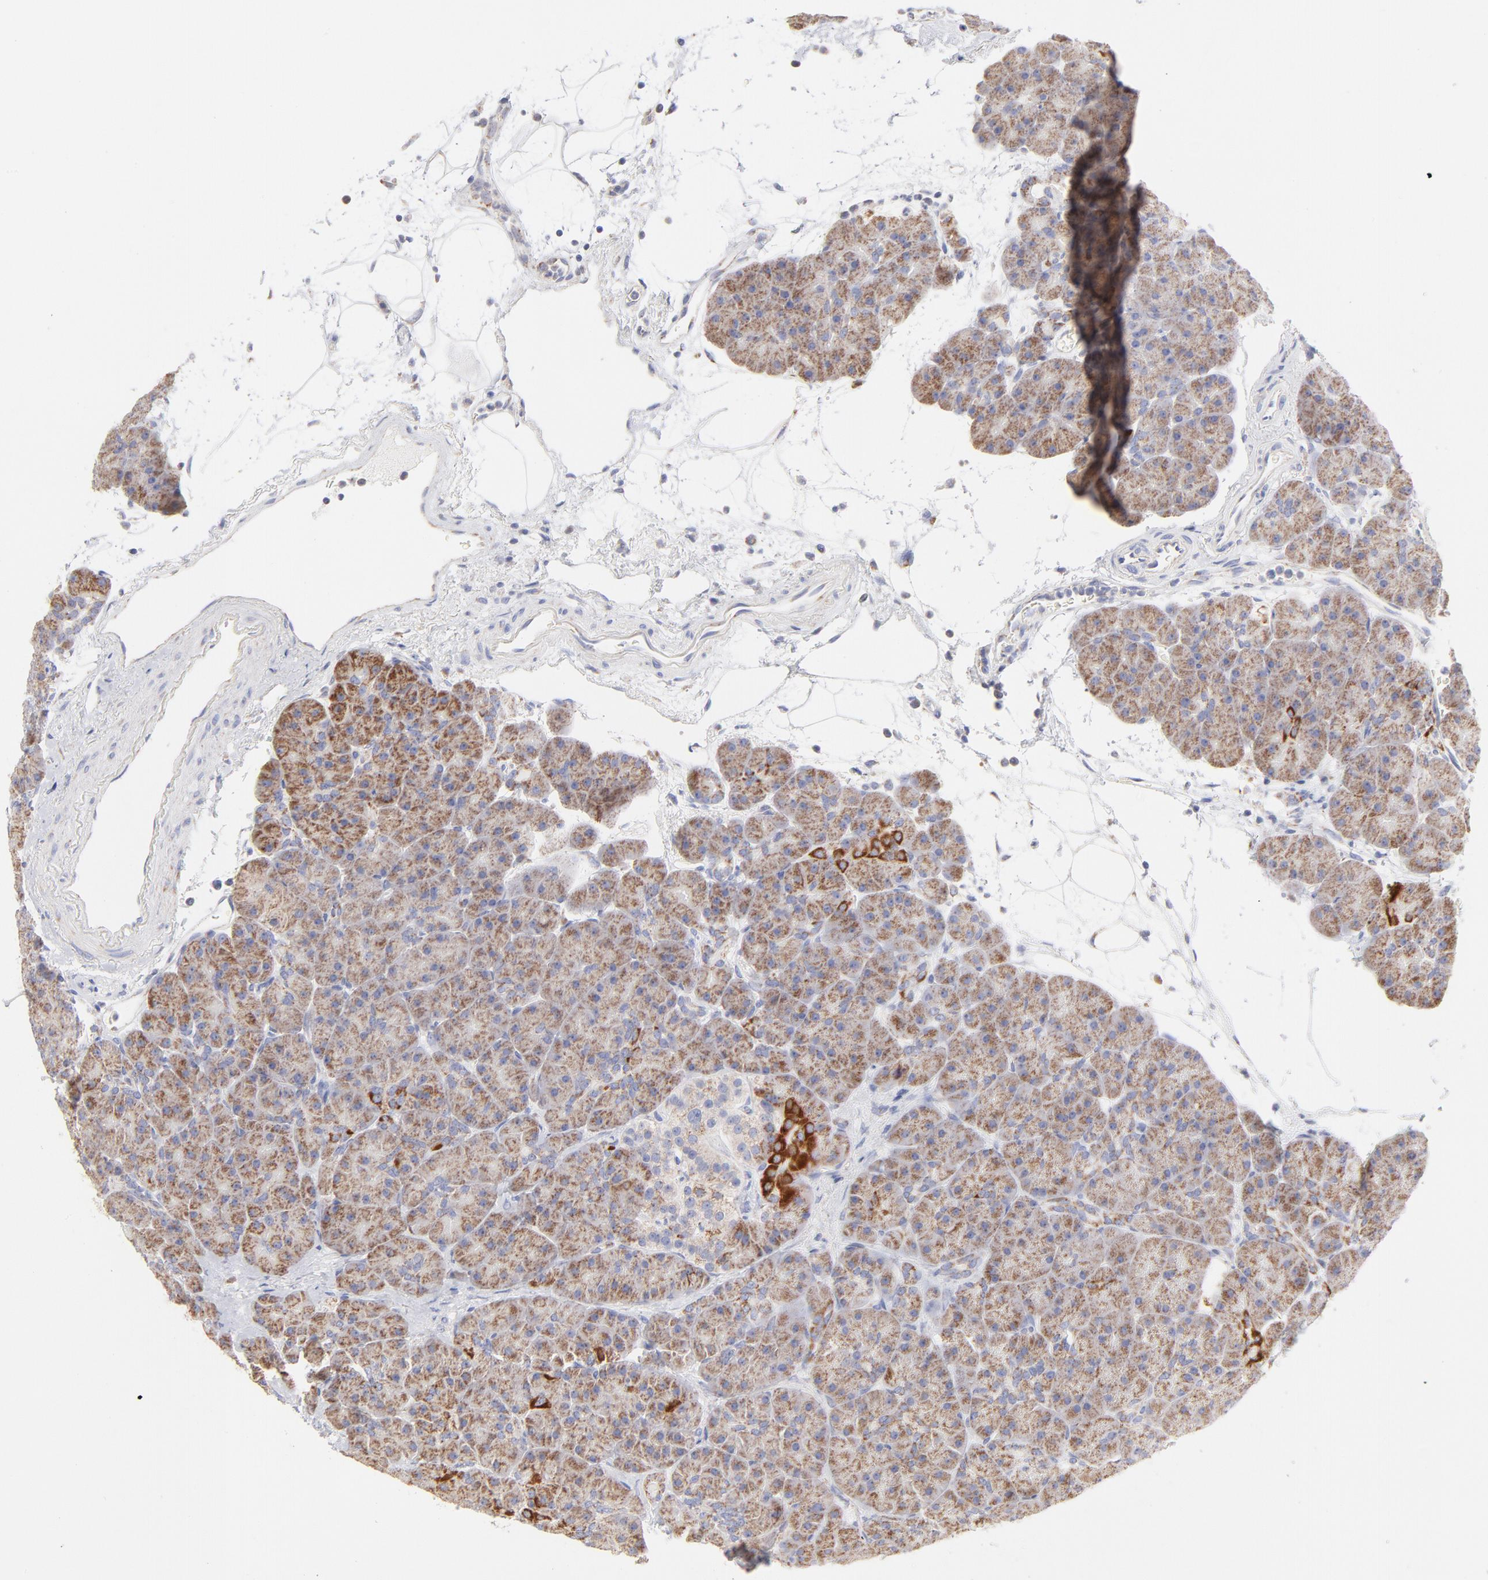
{"staining": {"intensity": "weak", "quantity": ">75%", "location": "cytoplasmic/membranous"}, "tissue": "pancreas", "cell_type": "Exocrine glandular cells", "image_type": "normal", "snomed": [{"axis": "morphology", "description": "Normal tissue, NOS"}, {"axis": "topography", "description": "Pancreas"}], "caption": "About >75% of exocrine glandular cells in unremarkable human pancreas exhibit weak cytoplasmic/membranous protein expression as visualized by brown immunohistochemical staining.", "gene": "TIMM8A", "patient": {"sex": "male", "age": 66}}